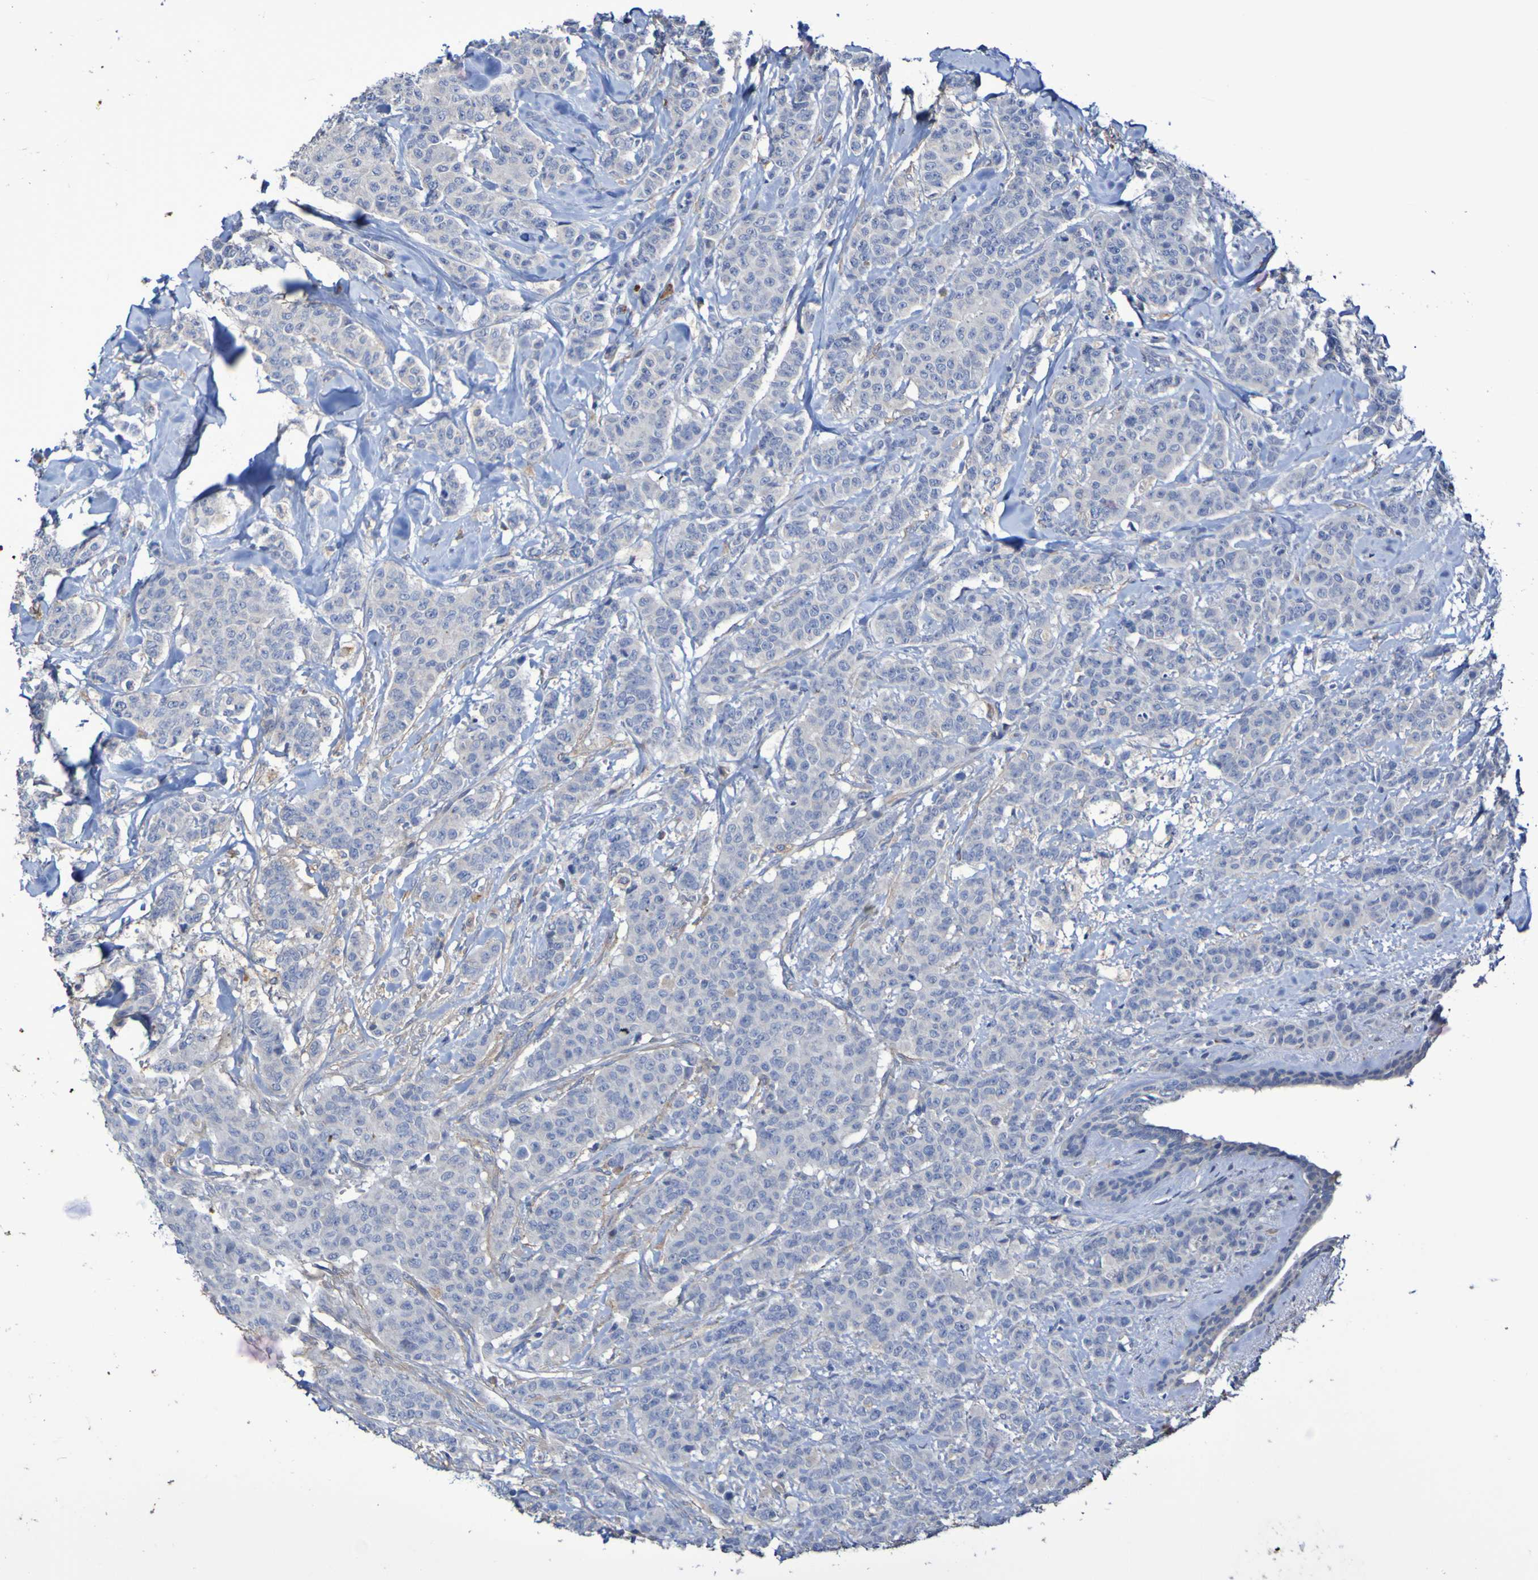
{"staining": {"intensity": "negative", "quantity": "none", "location": "none"}, "tissue": "breast cancer", "cell_type": "Tumor cells", "image_type": "cancer", "snomed": [{"axis": "morphology", "description": "Normal tissue, NOS"}, {"axis": "morphology", "description": "Duct carcinoma"}, {"axis": "topography", "description": "Breast"}], "caption": "This photomicrograph is of breast cancer stained with immunohistochemistry (IHC) to label a protein in brown with the nuclei are counter-stained blue. There is no expression in tumor cells.", "gene": "SRPRB", "patient": {"sex": "female", "age": 40}}